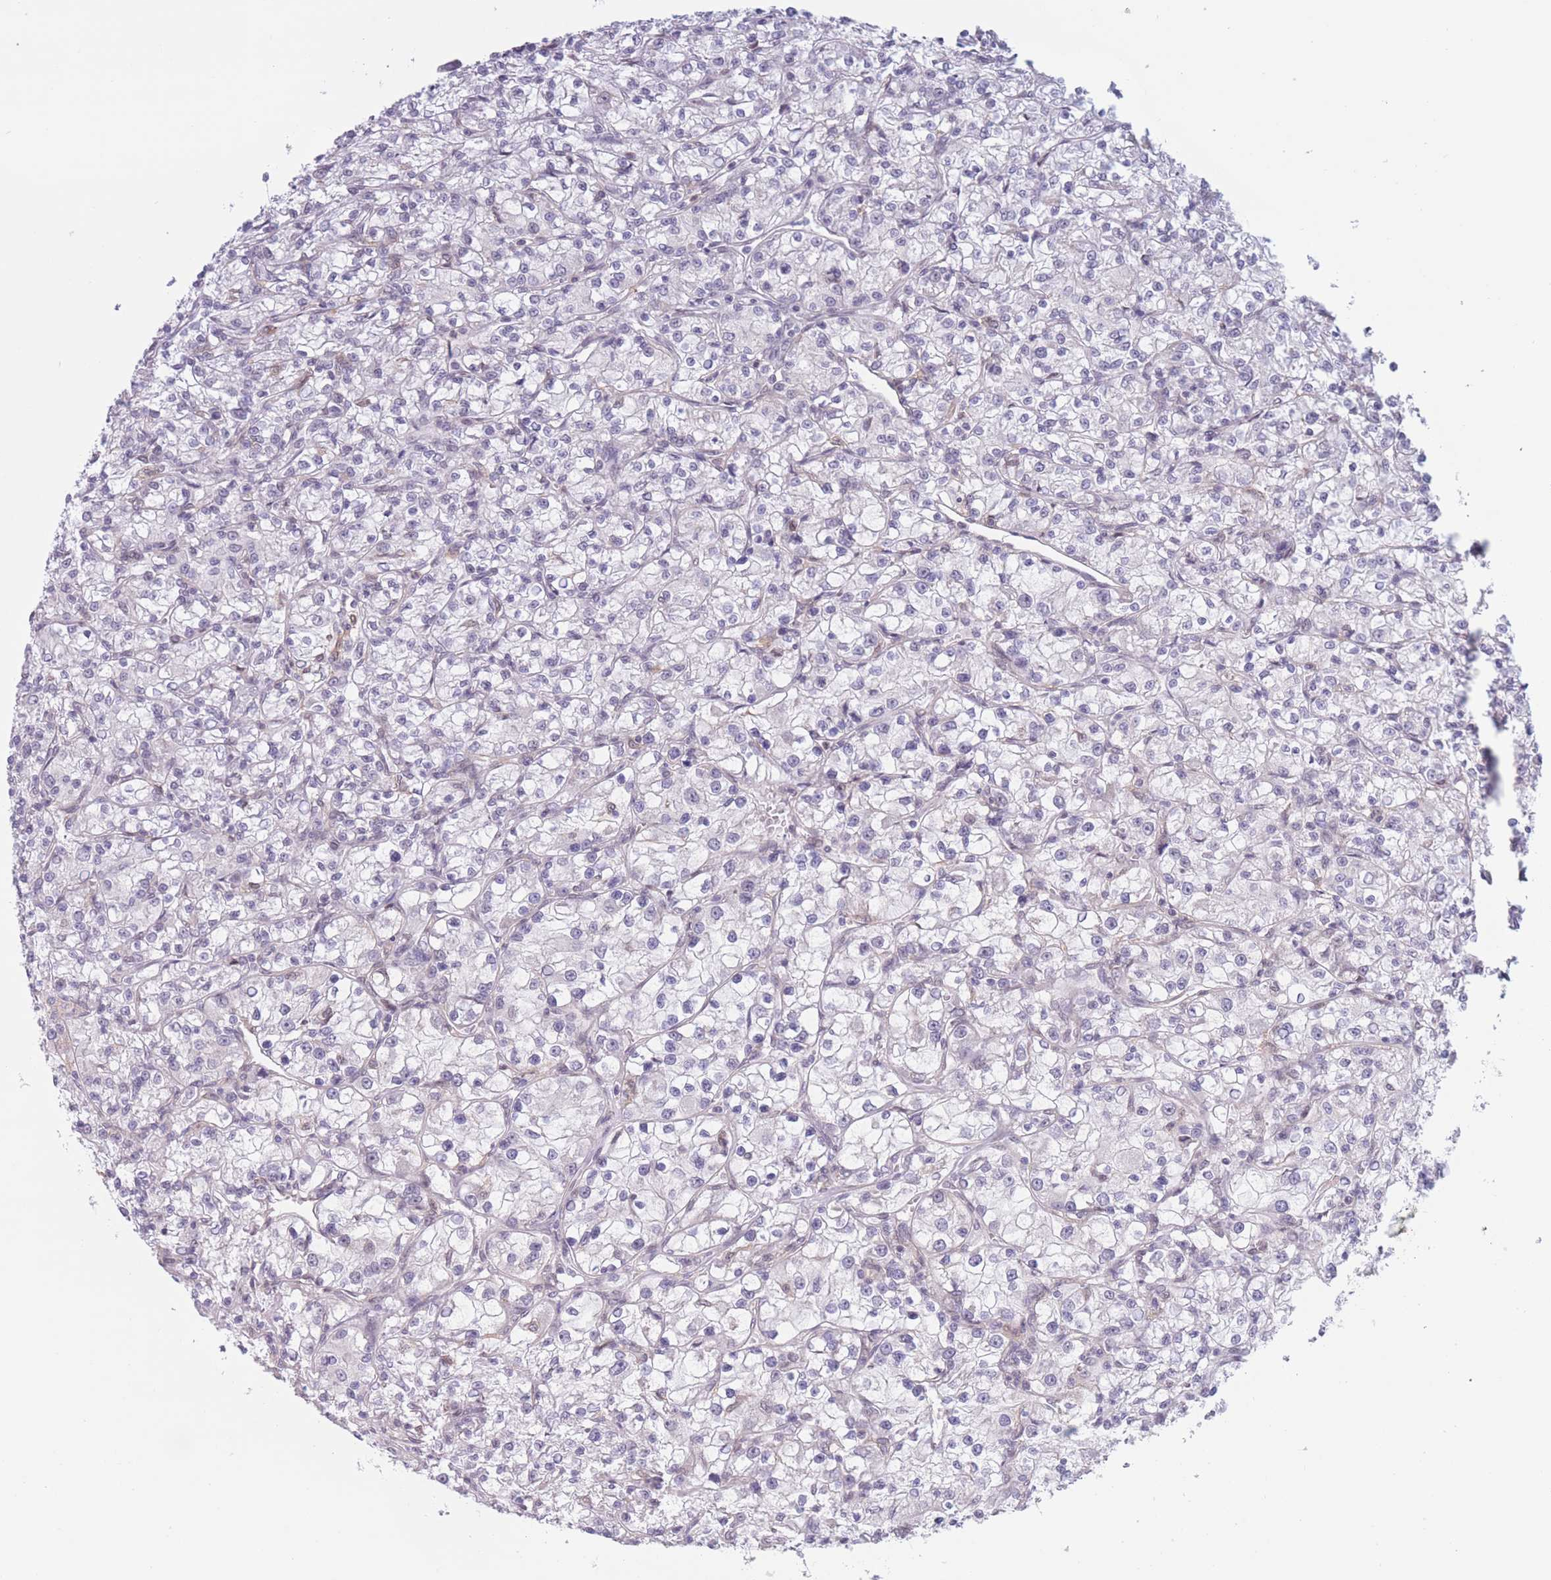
{"staining": {"intensity": "negative", "quantity": "none", "location": "none"}, "tissue": "renal cancer", "cell_type": "Tumor cells", "image_type": "cancer", "snomed": [{"axis": "morphology", "description": "Adenocarcinoma, NOS"}, {"axis": "topography", "description": "Kidney"}], "caption": "High magnification brightfield microscopy of renal cancer (adenocarcinoma) stained with DAB (3,3'-diaminobenzidine) (brown) and counterstained with hematoxylin (blue): tumor cells show no significant staining.", "gene": "PODXL", "patient": {"sex": "female", "age": 59}}